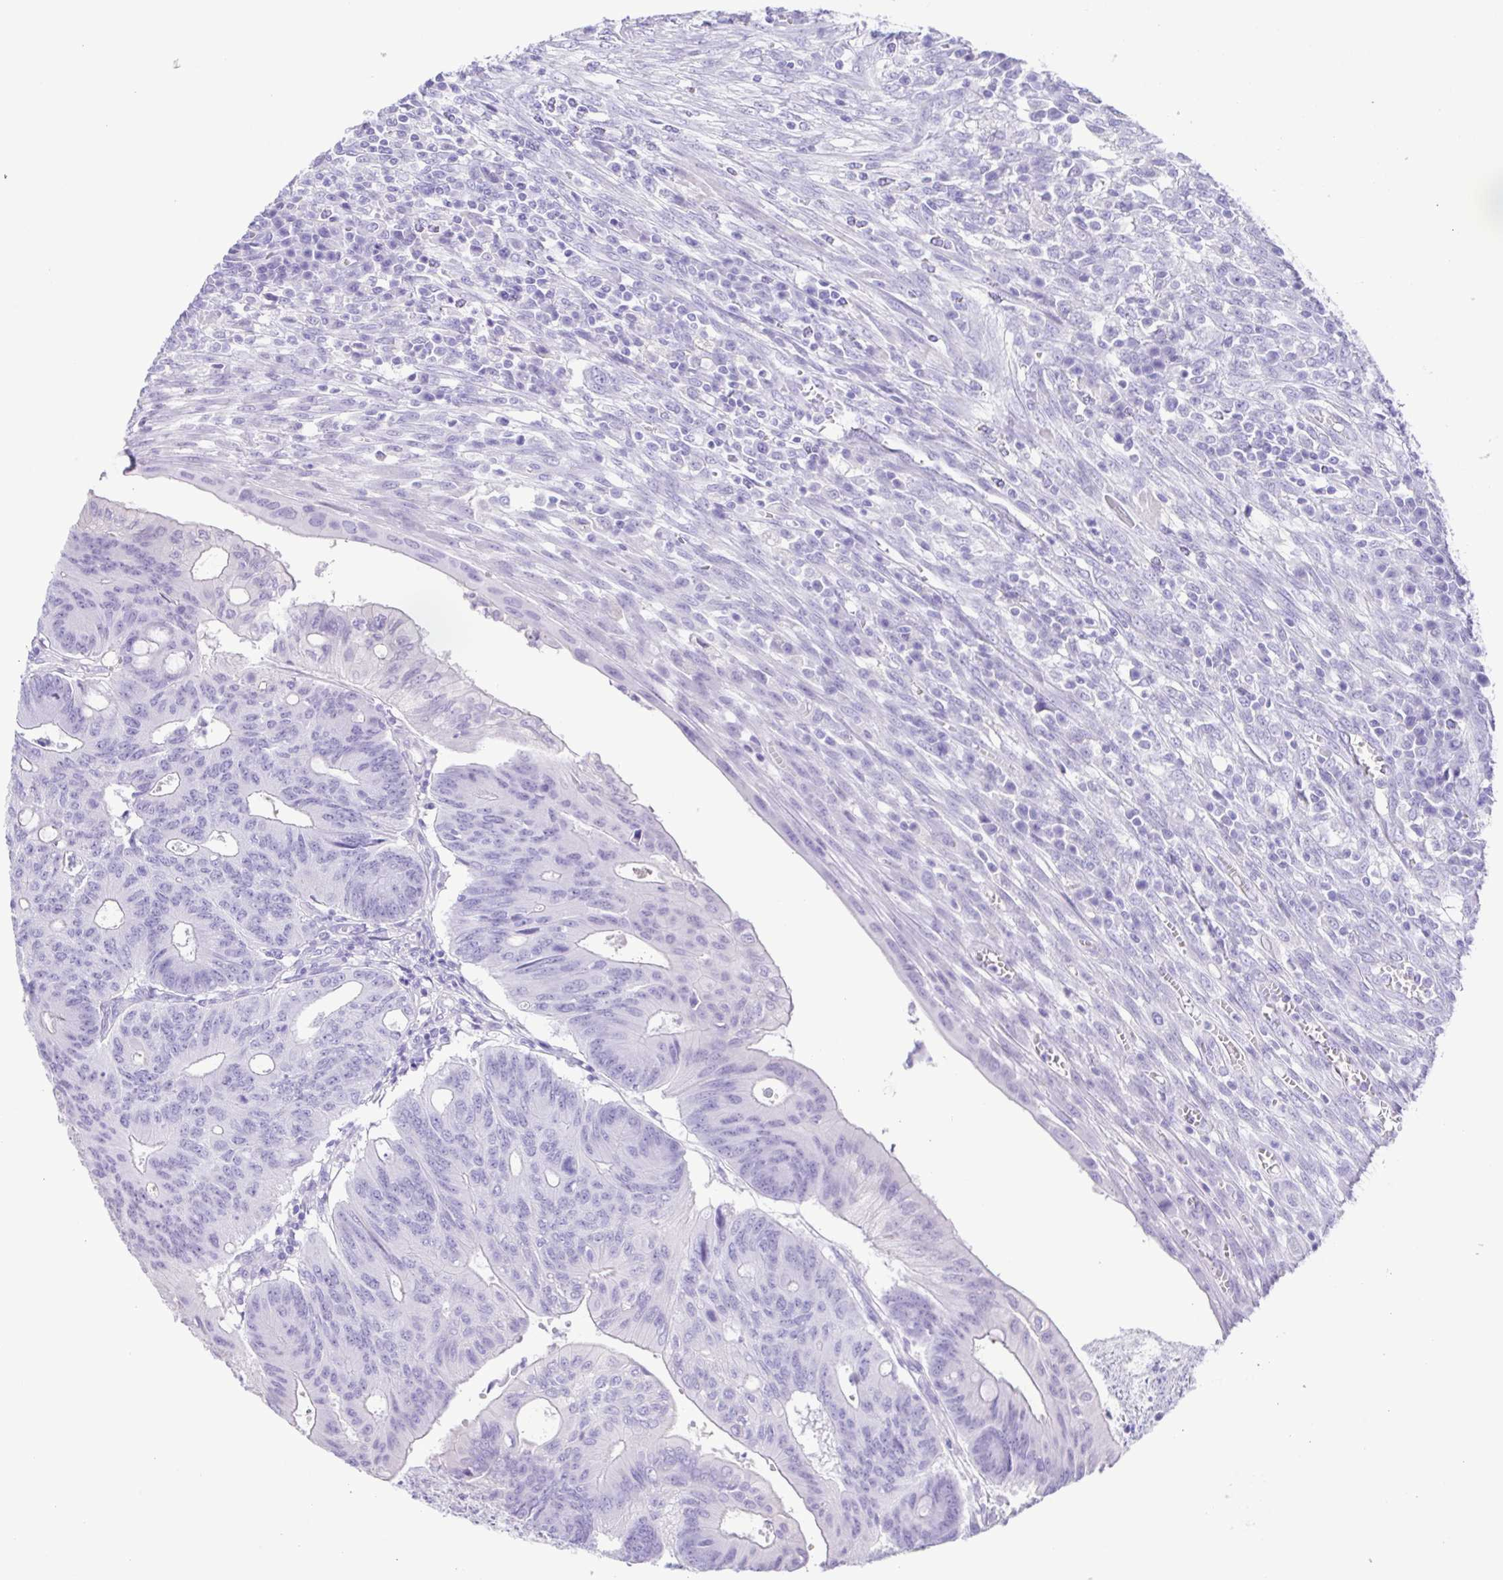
{"staining": {"intensity": "negative", "quantity": "none", "location": "none"}, "tissue": "colorectal cancer", "cell_type": "Tumor cells", "image_type": "cancer", "snomed": [{"axis": "morphology", "description": "Adenocarcinoma, NOS"}, {"axis": "topography", "description": "Colon"}], "caption": "A micrograph of human colorectal cancer (adenocarcinoma) is negative for staining in tumor cells. The staining was performed using DAB to visualize the protein expression in brown, while the nuclei were stained in blue with hematoxylin (Magnification: 20x).", "gene": "OVGP1", "patient": {"sex": "male", "age": 65}}